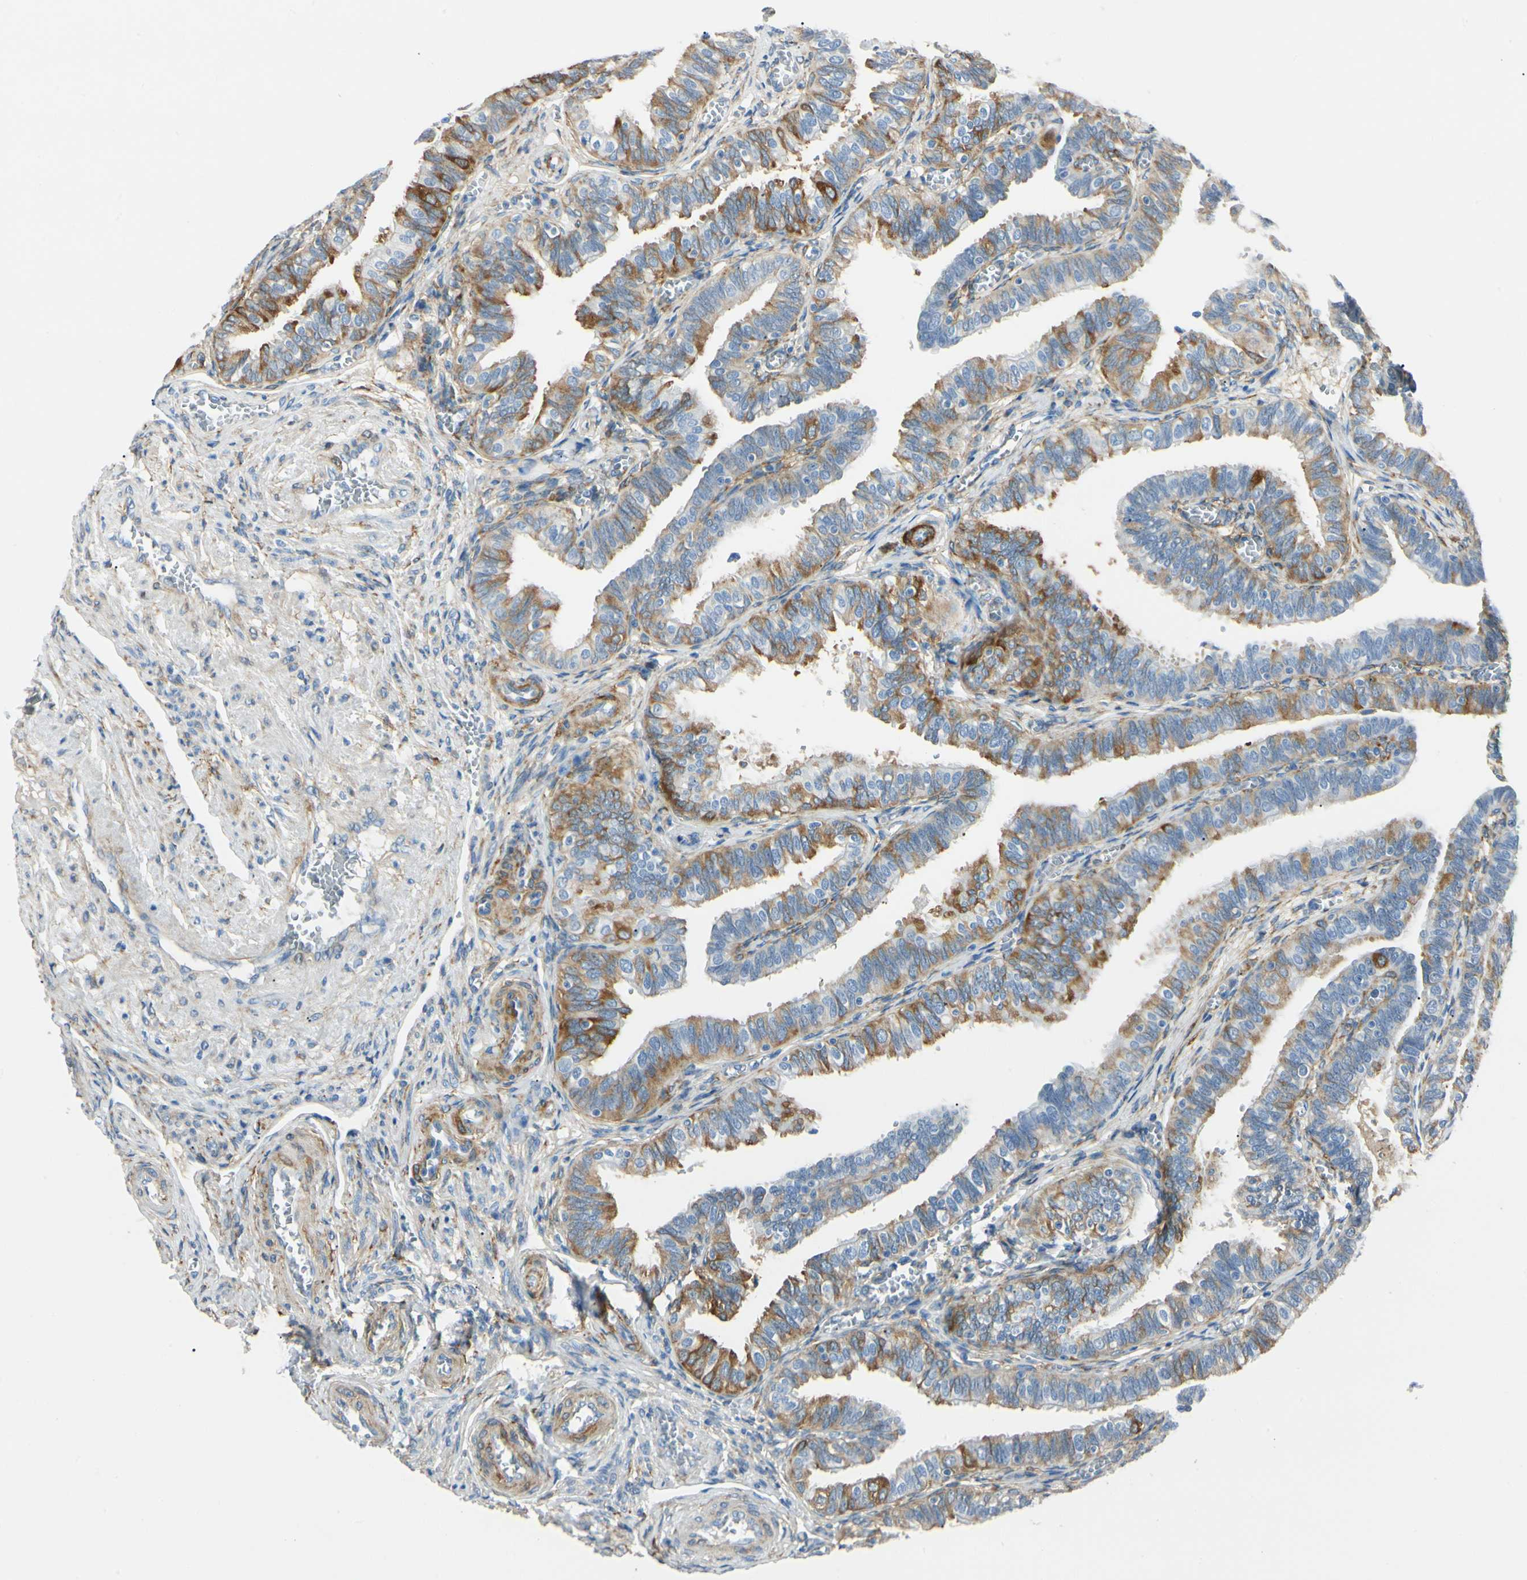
{"staining": {"intensity": "moderate", "quantity": "25%-75%", "location": "cytoplasmic/membranous"}, "tissue": "fallopian tube", "cell_type": "Glandular cells", "image_type": "normal", "snomed": [{"axis": "morphology", "description": "Normal tissue, NOS"}, {"axis": "topography", "description": "Fallopian tube"}], "caption": "About 25%-75% of glandular cells in unremarkable fallopian tube exhibit moderate cytoplasmic/membranous protein staining as visualized by brown immunohistochemical staining.", "gene": "AMPH", "patient": {"sex": "female", "age": 46}}